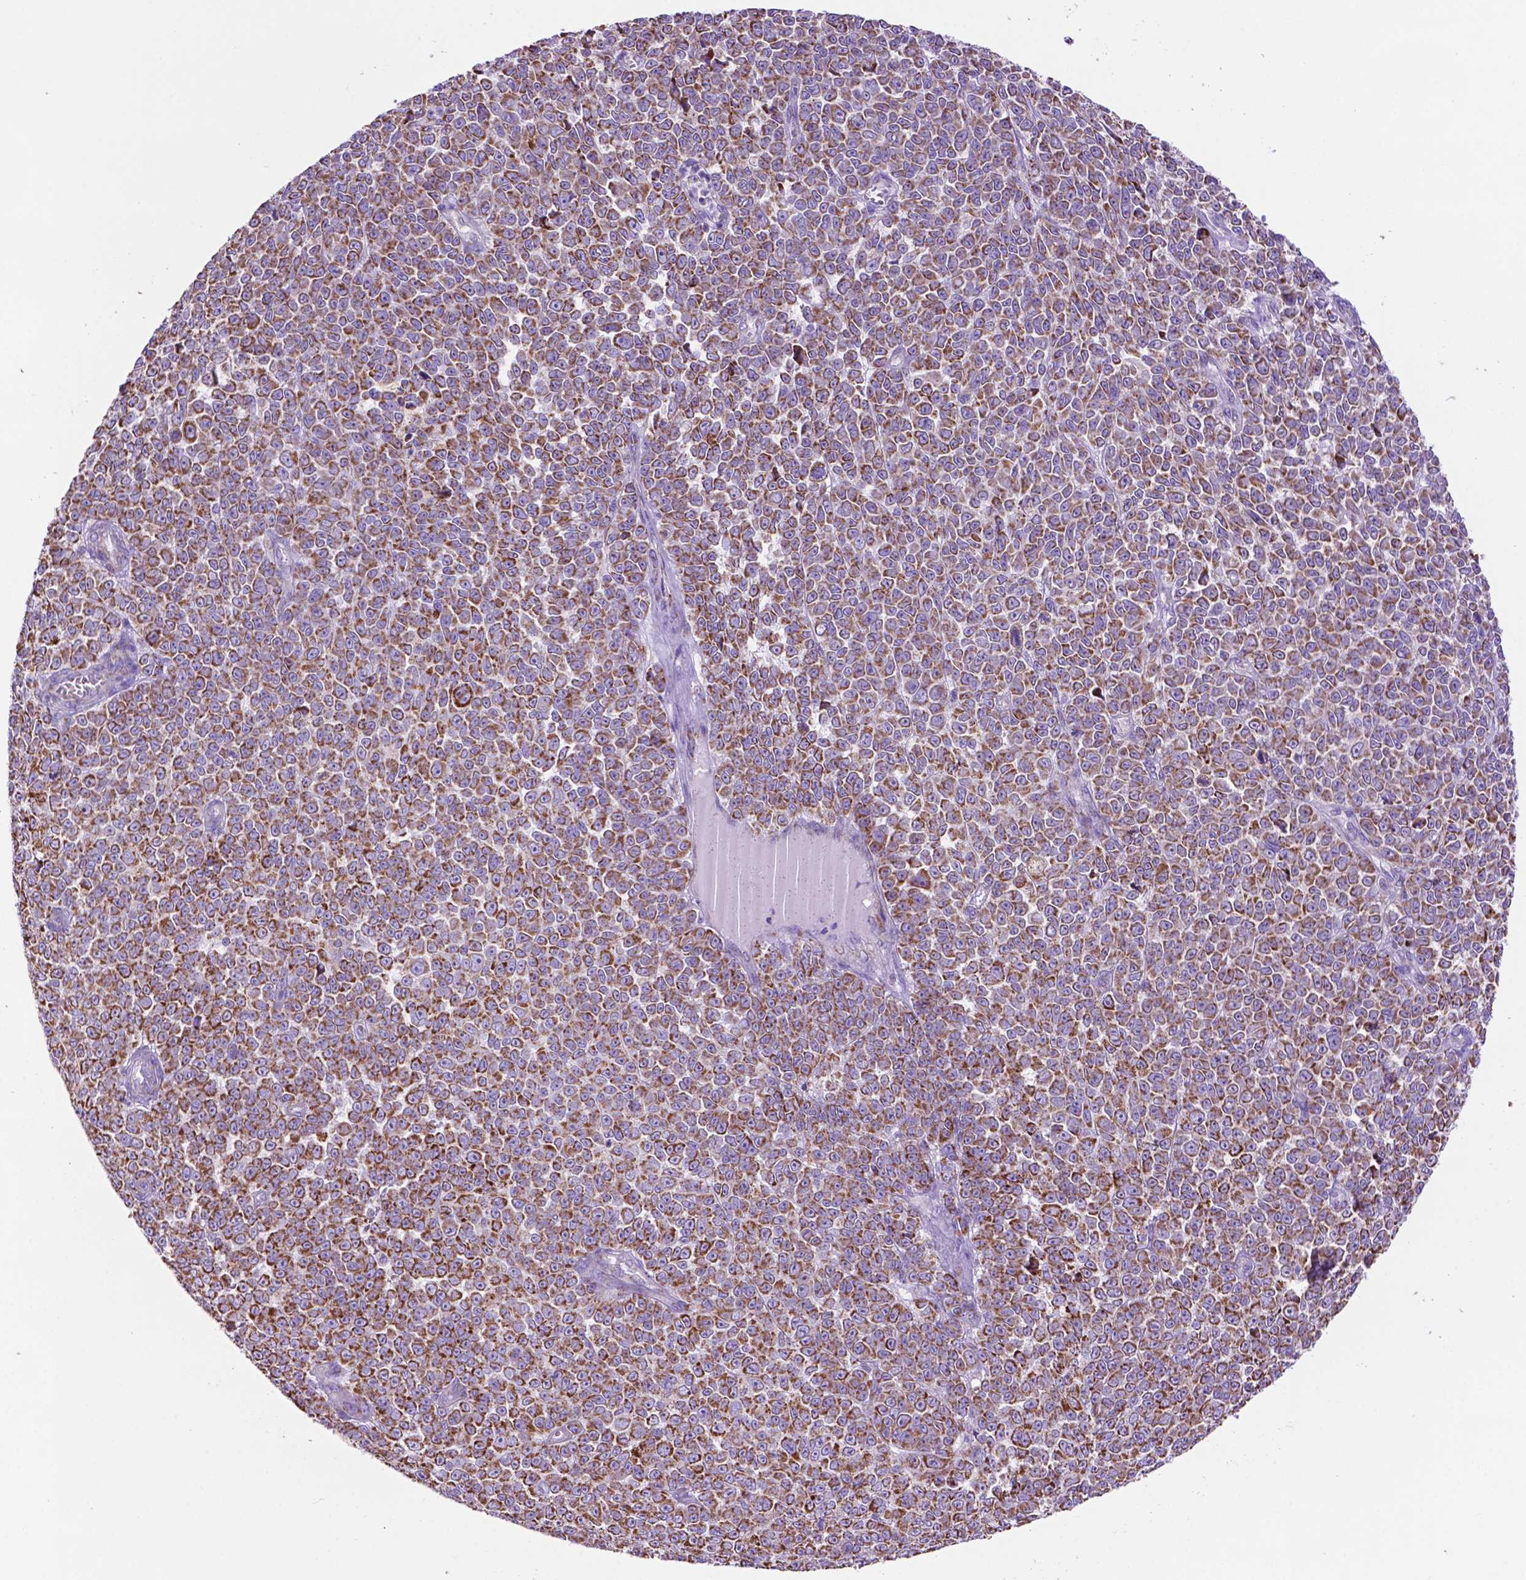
{"staining": {"intensity": "strong", "quantity": ">75%", "location": "cytoplasmic/membranous"}, "tissue": "melanoma", "cell_type": "Tumor cells", "image_type": "cancer", "snomed": [{"axis": "morphology", "description": "Malignant melanoma, NOS"}, {"axis": "topography", "description": "Skin"}], "caption": "Immunohistochemistry (IHC) of human malignant melanoma reveals high levels of strong cytoplasmic/membranous positivity in about >75% of tumor cells.", "gene": "GDPD5", "patient": {"sex": "female", "age": 95}}